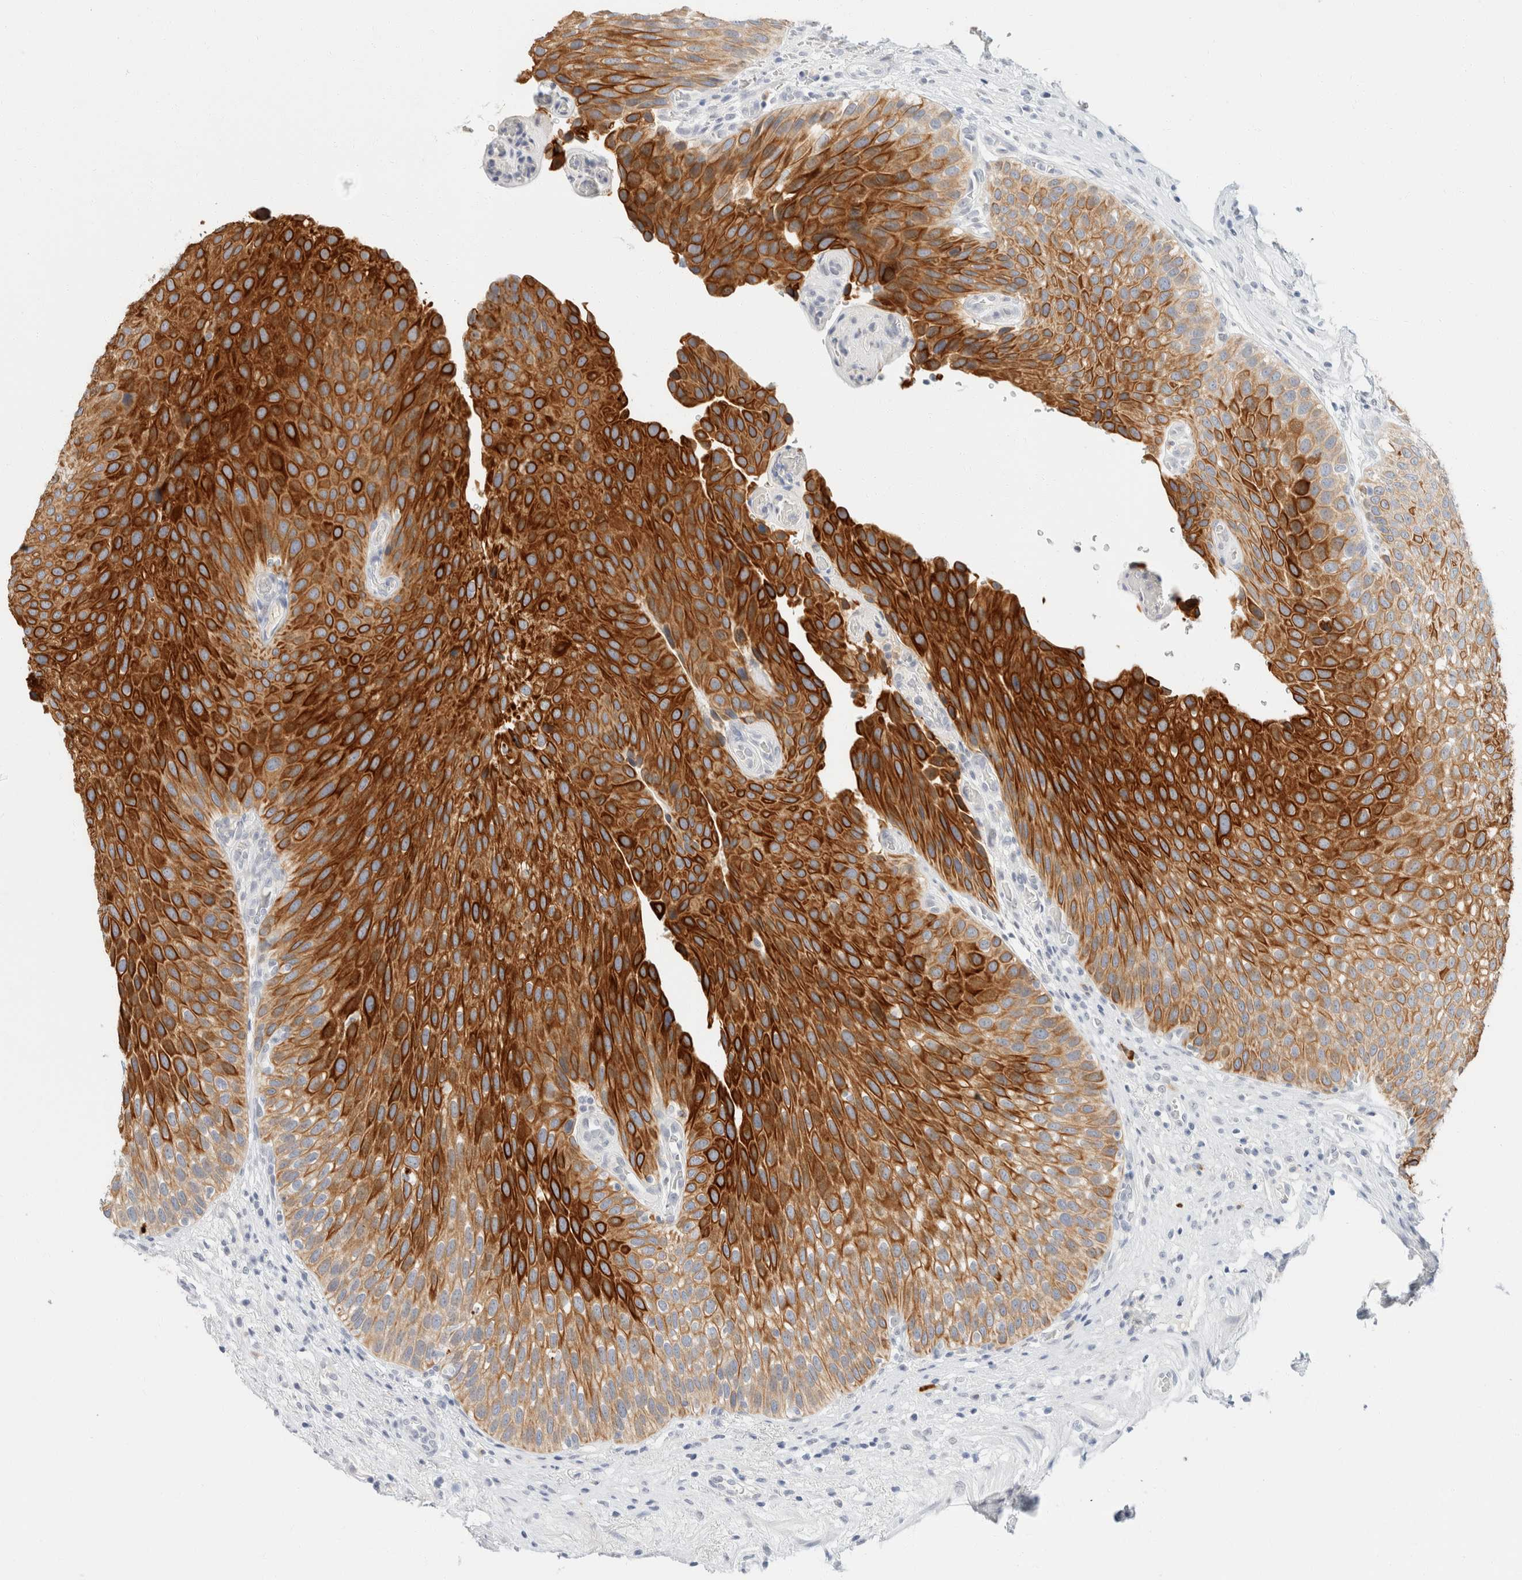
{"staining": {"intensity": "strong", "quantity": ">75%", "location": "cytoplasmic/membranous"}, "tissue": "urothelial cancer", "cell_type": "Tumor cells", "image_type": "cancer", "snomed": [{"axis": "morphology", "description": "Normal tissue, NOS"}, {"axis": "morphology", "description": "Urothelial carcinoma, Low grade"}, {"axis": "topography", "description": "Urinary bladder"}, {"axis": "topography", "description": "Prostate"}], "caption": "Immunohistochemistry micrograph of low-grade urothelial carcinoma stained for a protein (brown), which displays high levels of strong cytoplasmic/membranous expression in approximately >75% of tumor cells.", "gene": "KRT20", "patient": {"sex": "male", "age": 60}}